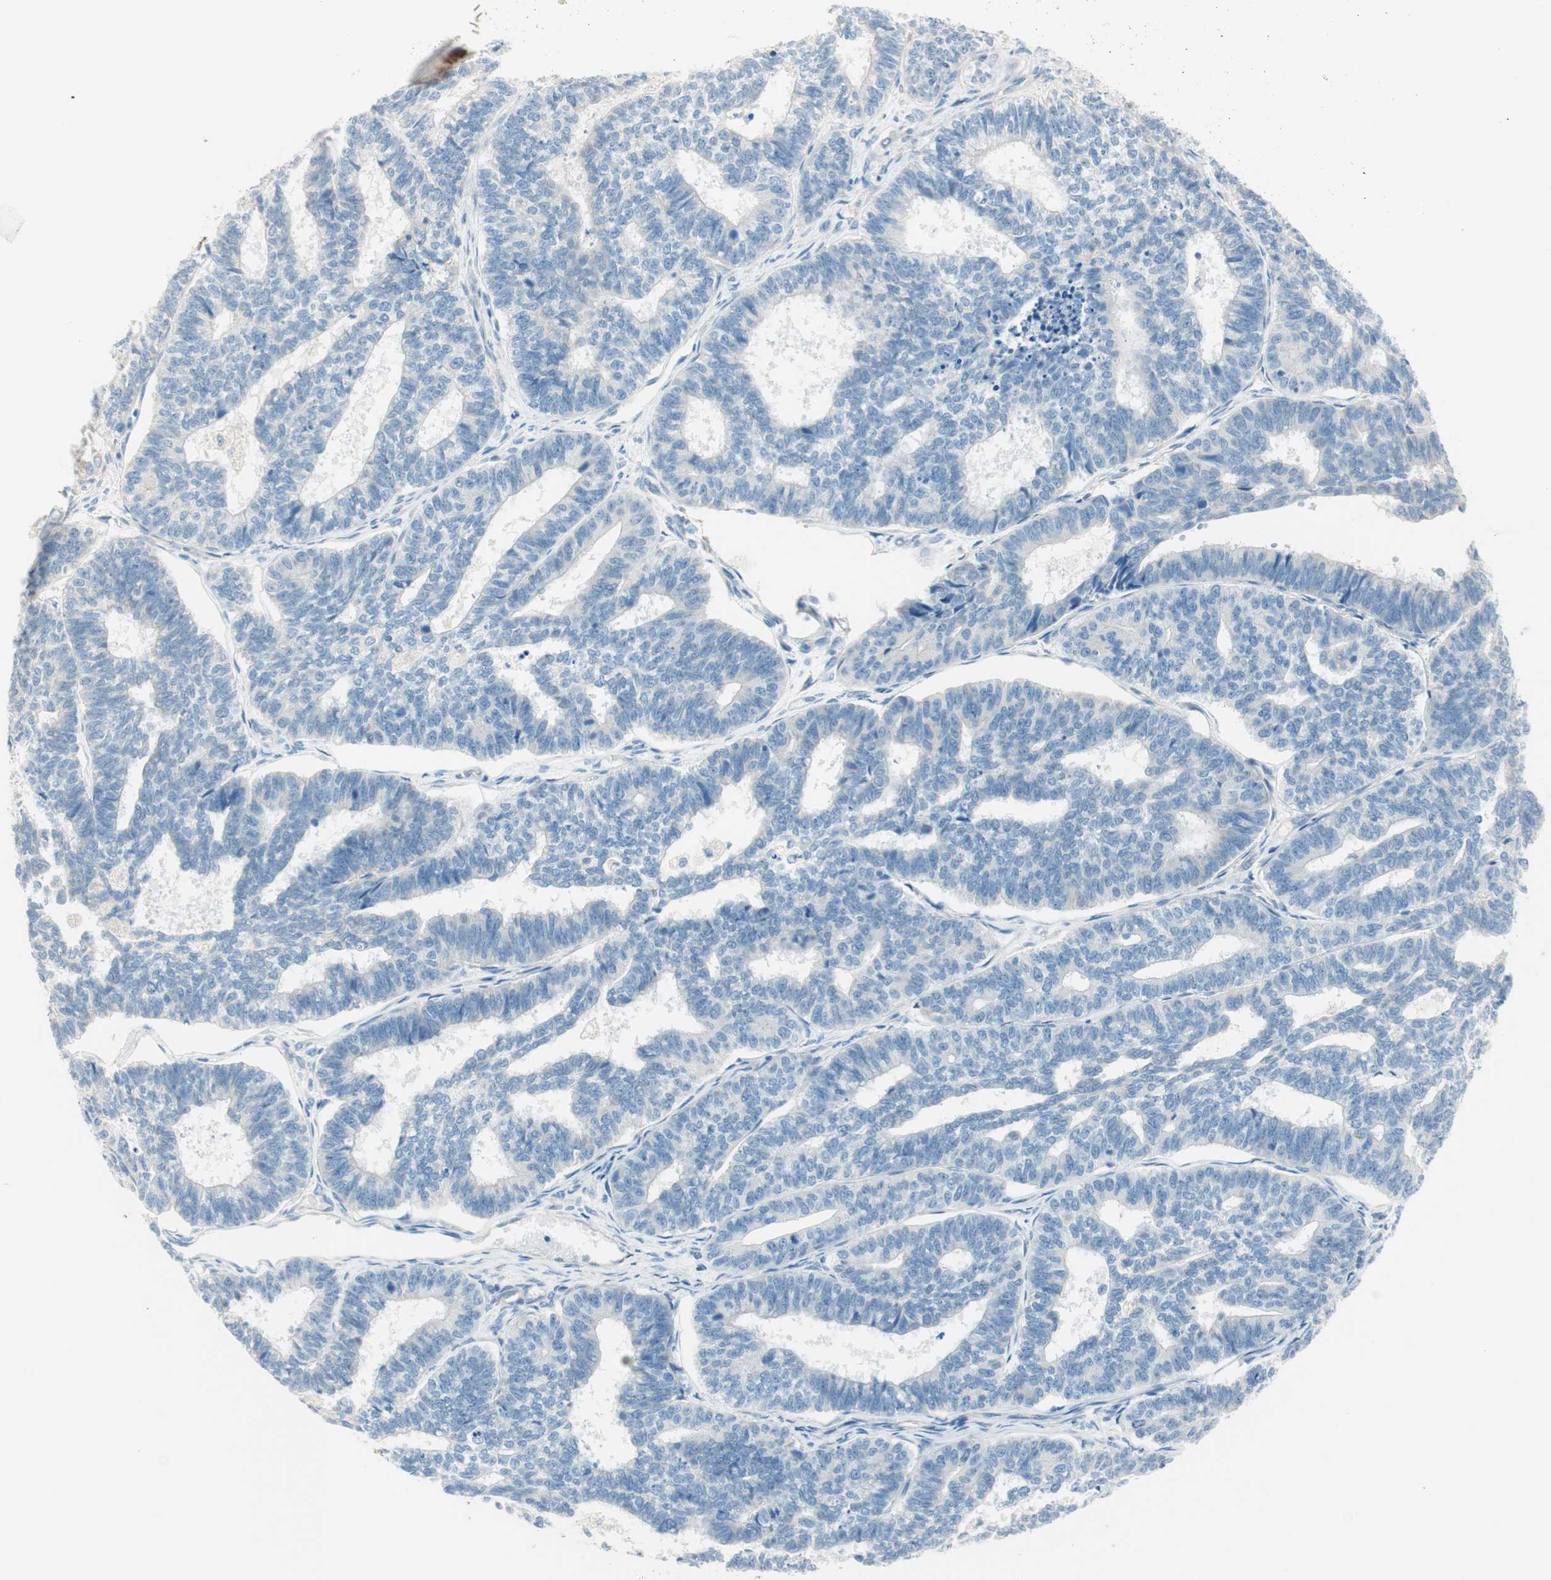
{"staining": {"intensity": "negative", "quantity": "none", "location": "none"}, "tissue": "endometrial cancer", "cell_type": "Tumor cells", "image_type": "cancer", "snomed": [{"axis": "morphology", "description": "Adenocarcinoma, NOS"}, {"axis": "topography", "description": "Endometrium"}], "caption": "IHC of human adenocarcinoma (endometrial) exhibits no expression in tumor cells.", "gene": "CDK3", "patient": {"sex": "female", "age": 70}}